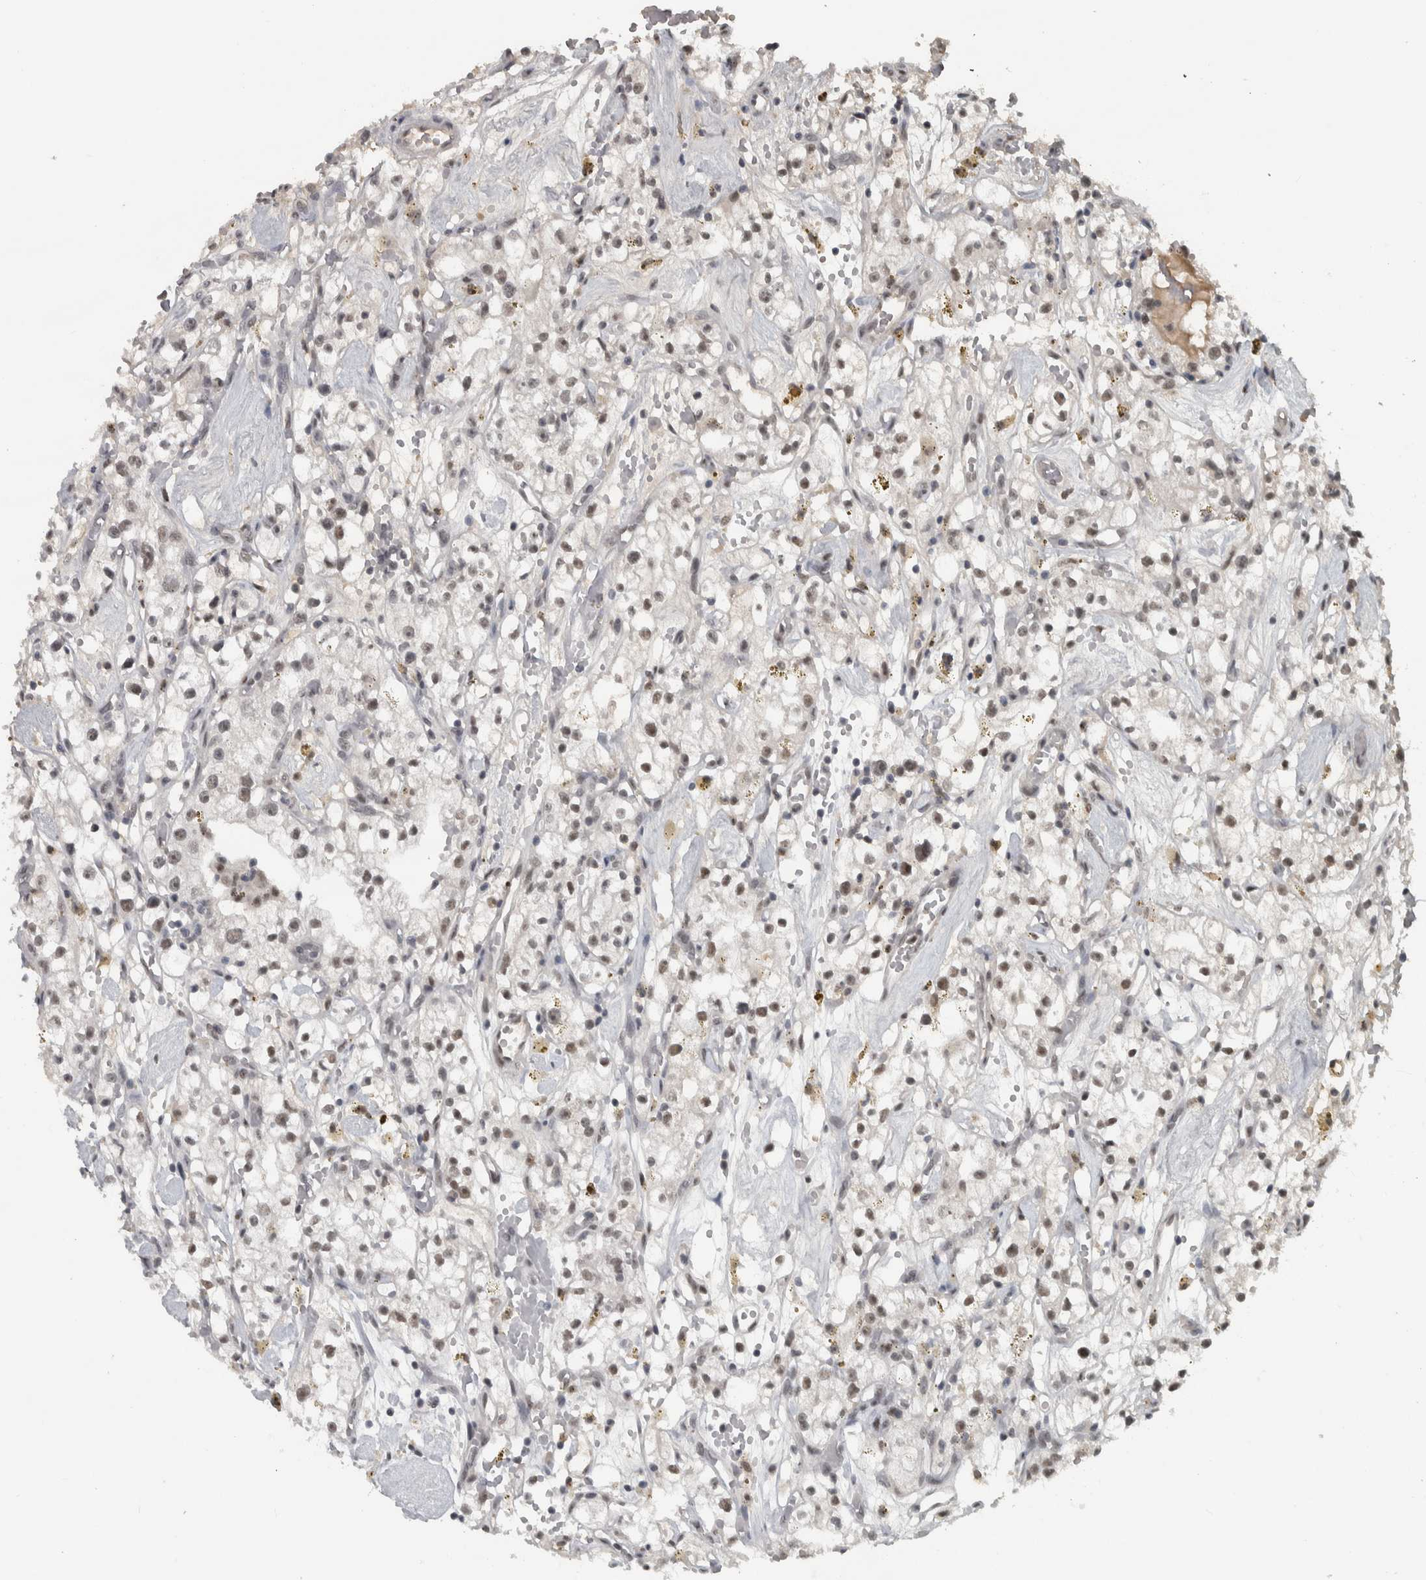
{"staining": {"intensity": "weak", "quantity": "25%-75%", "location": "nuclear"}, "tissue": "renal cancer", "cell_type": "Tumor cells", "image_type": "cancer", "snomed": [{"axis": "morphology", "description": "Adenocarcinoma, NOS"}, {"axis": "topography", "description": "Kidney"}], "caption": "Adenocarcinoma (renal) was stained to show a protein in brown. There is low levels of weak nuclear expression in approximately 25%-75% of tumor cells.", "gene": "DDX42", "patient": {"sex": "male", "age": 56}}